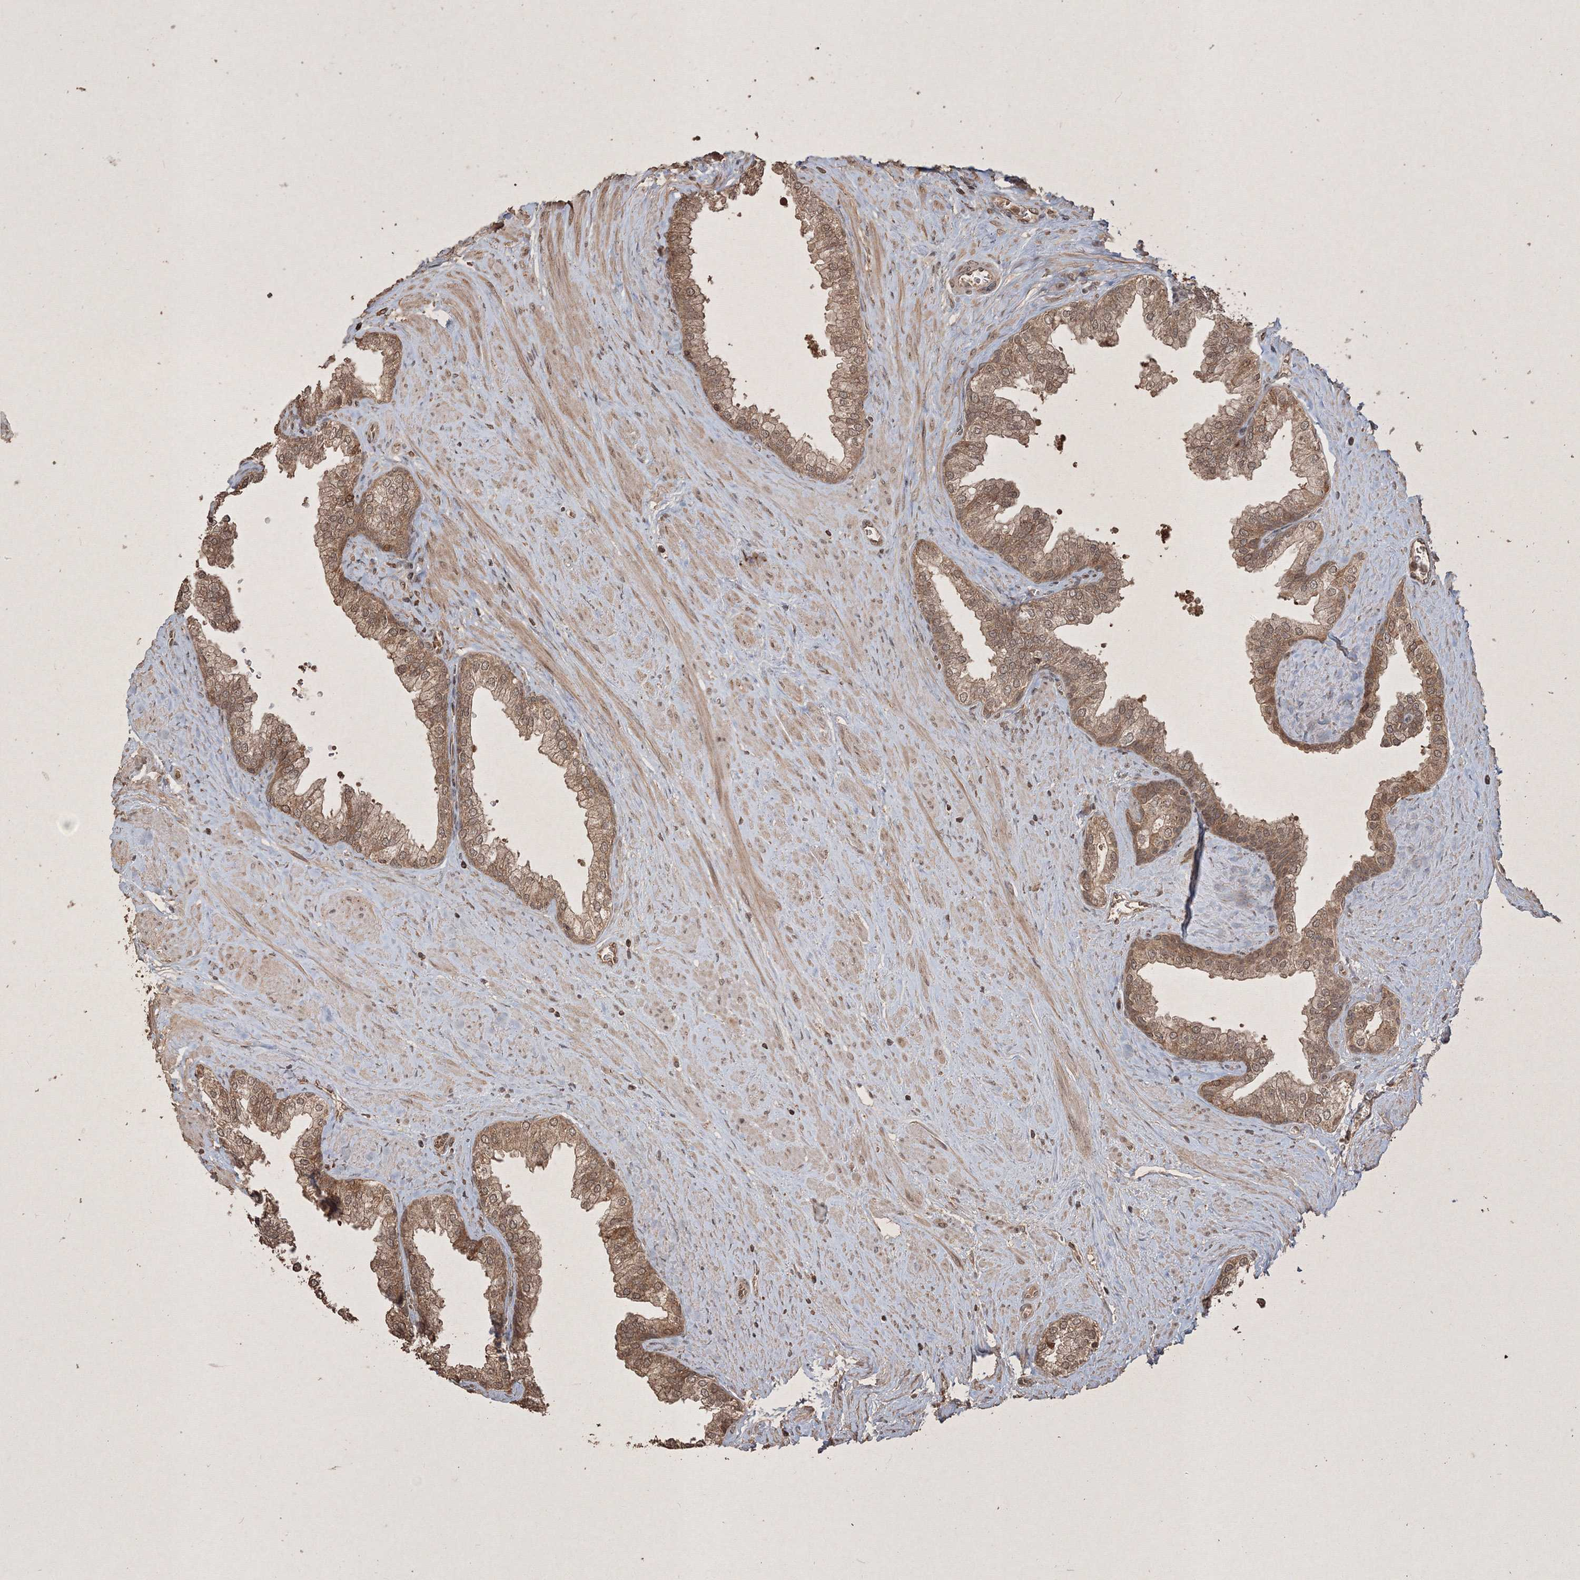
{"staining": {"intensity": "moderate", "quantity": ">75%", "location": "cytoplasmic/membranous,nuclear"}, "tissue": "prostate", "cell_type": "Glandular cells", "image_type": "normal", "snomed": [{"axis": "morphology", "description": "Normal tissue, NOS"}, {"axis": "morphology", "description": "Urothelial carcinoma, Low grade"}, {"axis": "topography", "description": "Urinary bladder"}, {"axis": "topography", "description": "Prostate"}], "caption": "Glandular cells reveal moderate cytoplasmic/membranous,nuclear staining in approximately >75% of cells in benign prostate. The staining was performed using DAB (3,3'-diaminobenzidine) to visualize the protein expression in brown, while the nuclei were stained in blue with hematoxylin (Magnification: 20x).", "gene": "PELI3", "patient": {"sex": "male", "age": 60}}